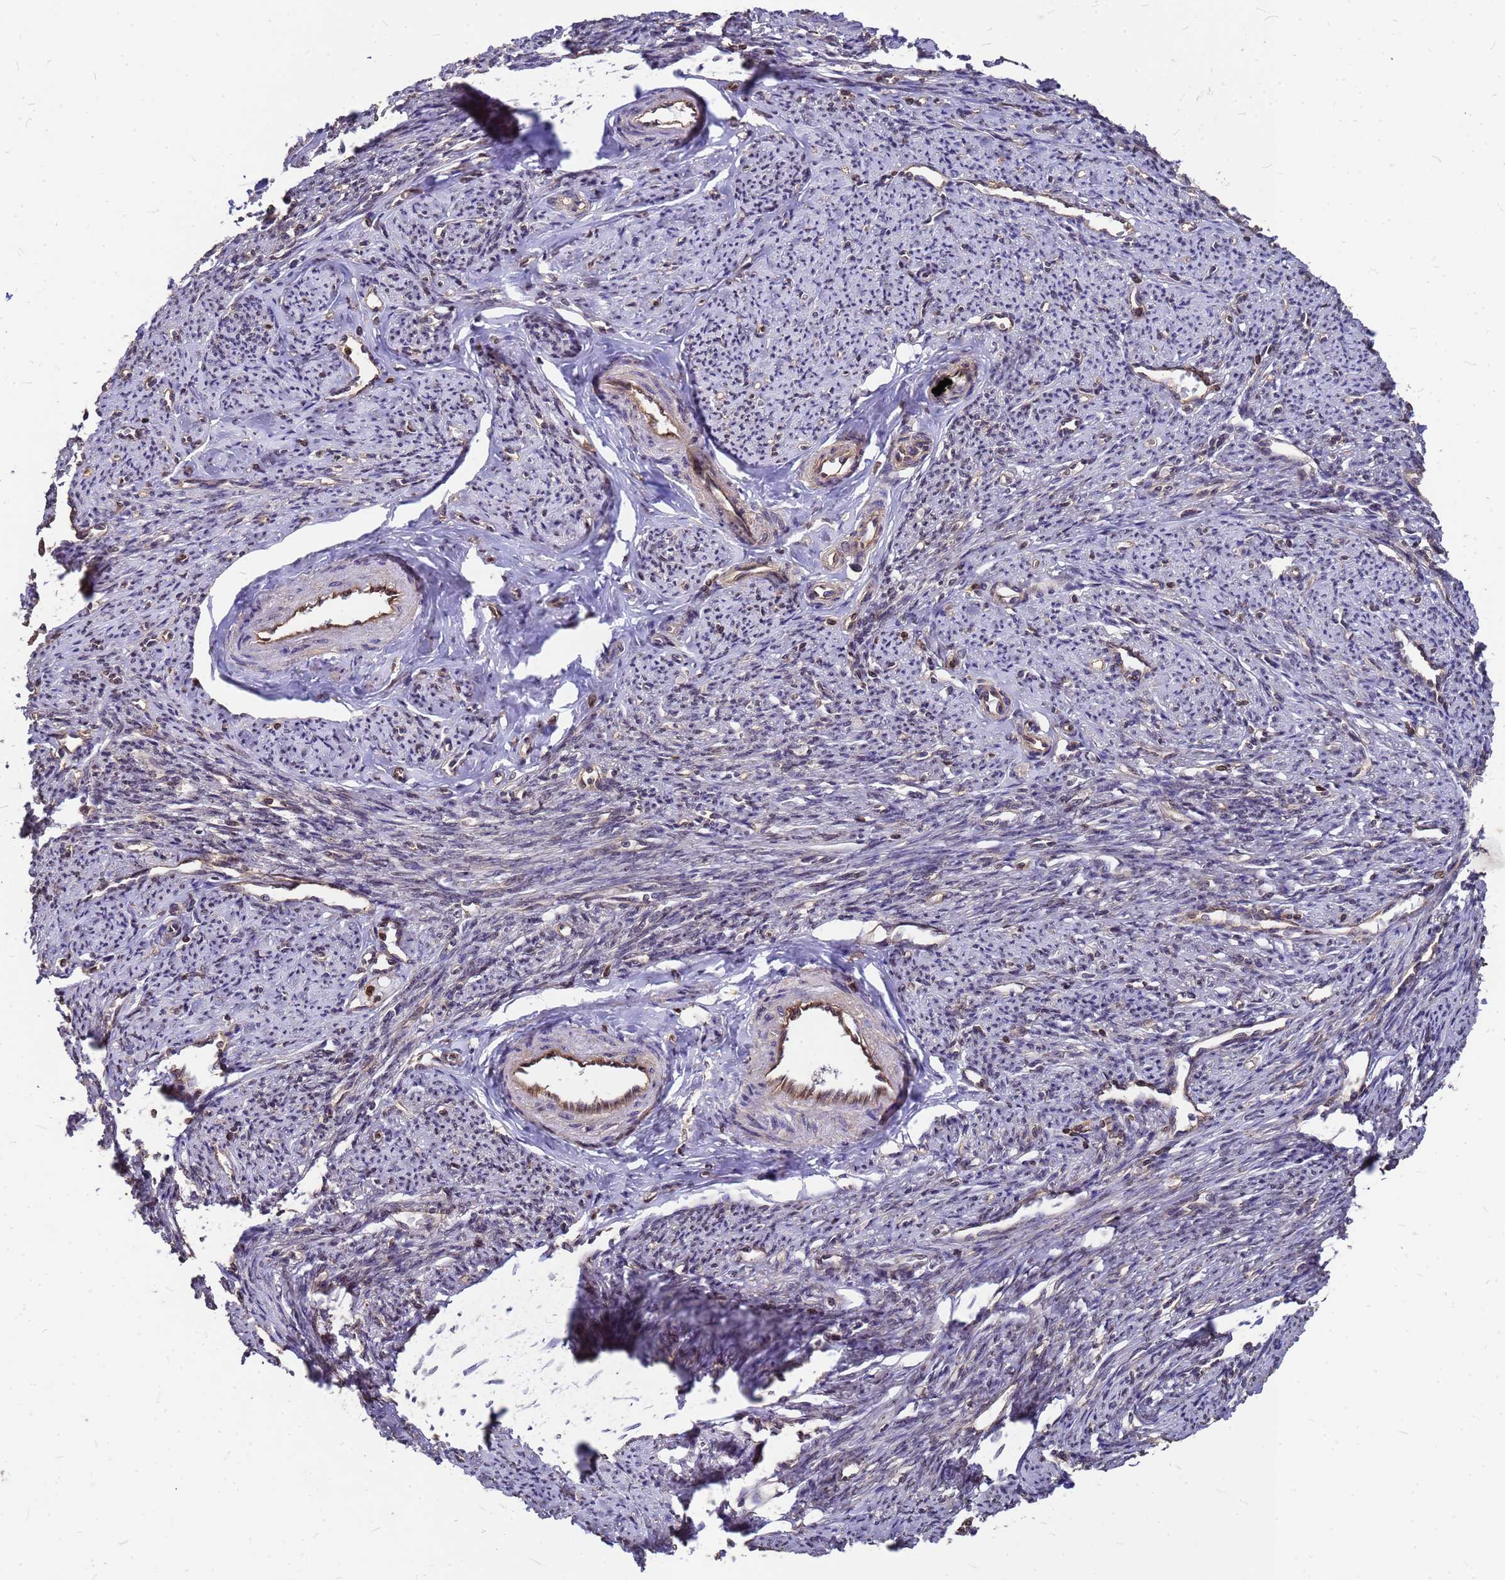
{"staining": {"intensity": "moderate", "quantity": "25%-75%", "location": "cytoplasmic/membranous,nuclear"}, "tissue": "smooth muscle", "cell_type": "Smooth muscle cells", "image_type": "normal", "snomed": [{"axis": "morphology", "description": "Normal tissue, NOS"}, {"axis": "topography", "description": "Smooth muscle"}, {"axis": "topography", "description": "Uterus"}], "caption": "Smooth muscle cells exhibit medium levels of moderate cytoplasmic/membranous,nuclear staining in about 25%-75% of cells in benign smooth muscle. The staining was performed using DAB (3,3'-diaminobenzidine), with brown indicating positive protein expression. Nuclei are stained blue with hematoxylin.", "gene": "C1orf35", "patient": {"sex": "female", "age": 59}}